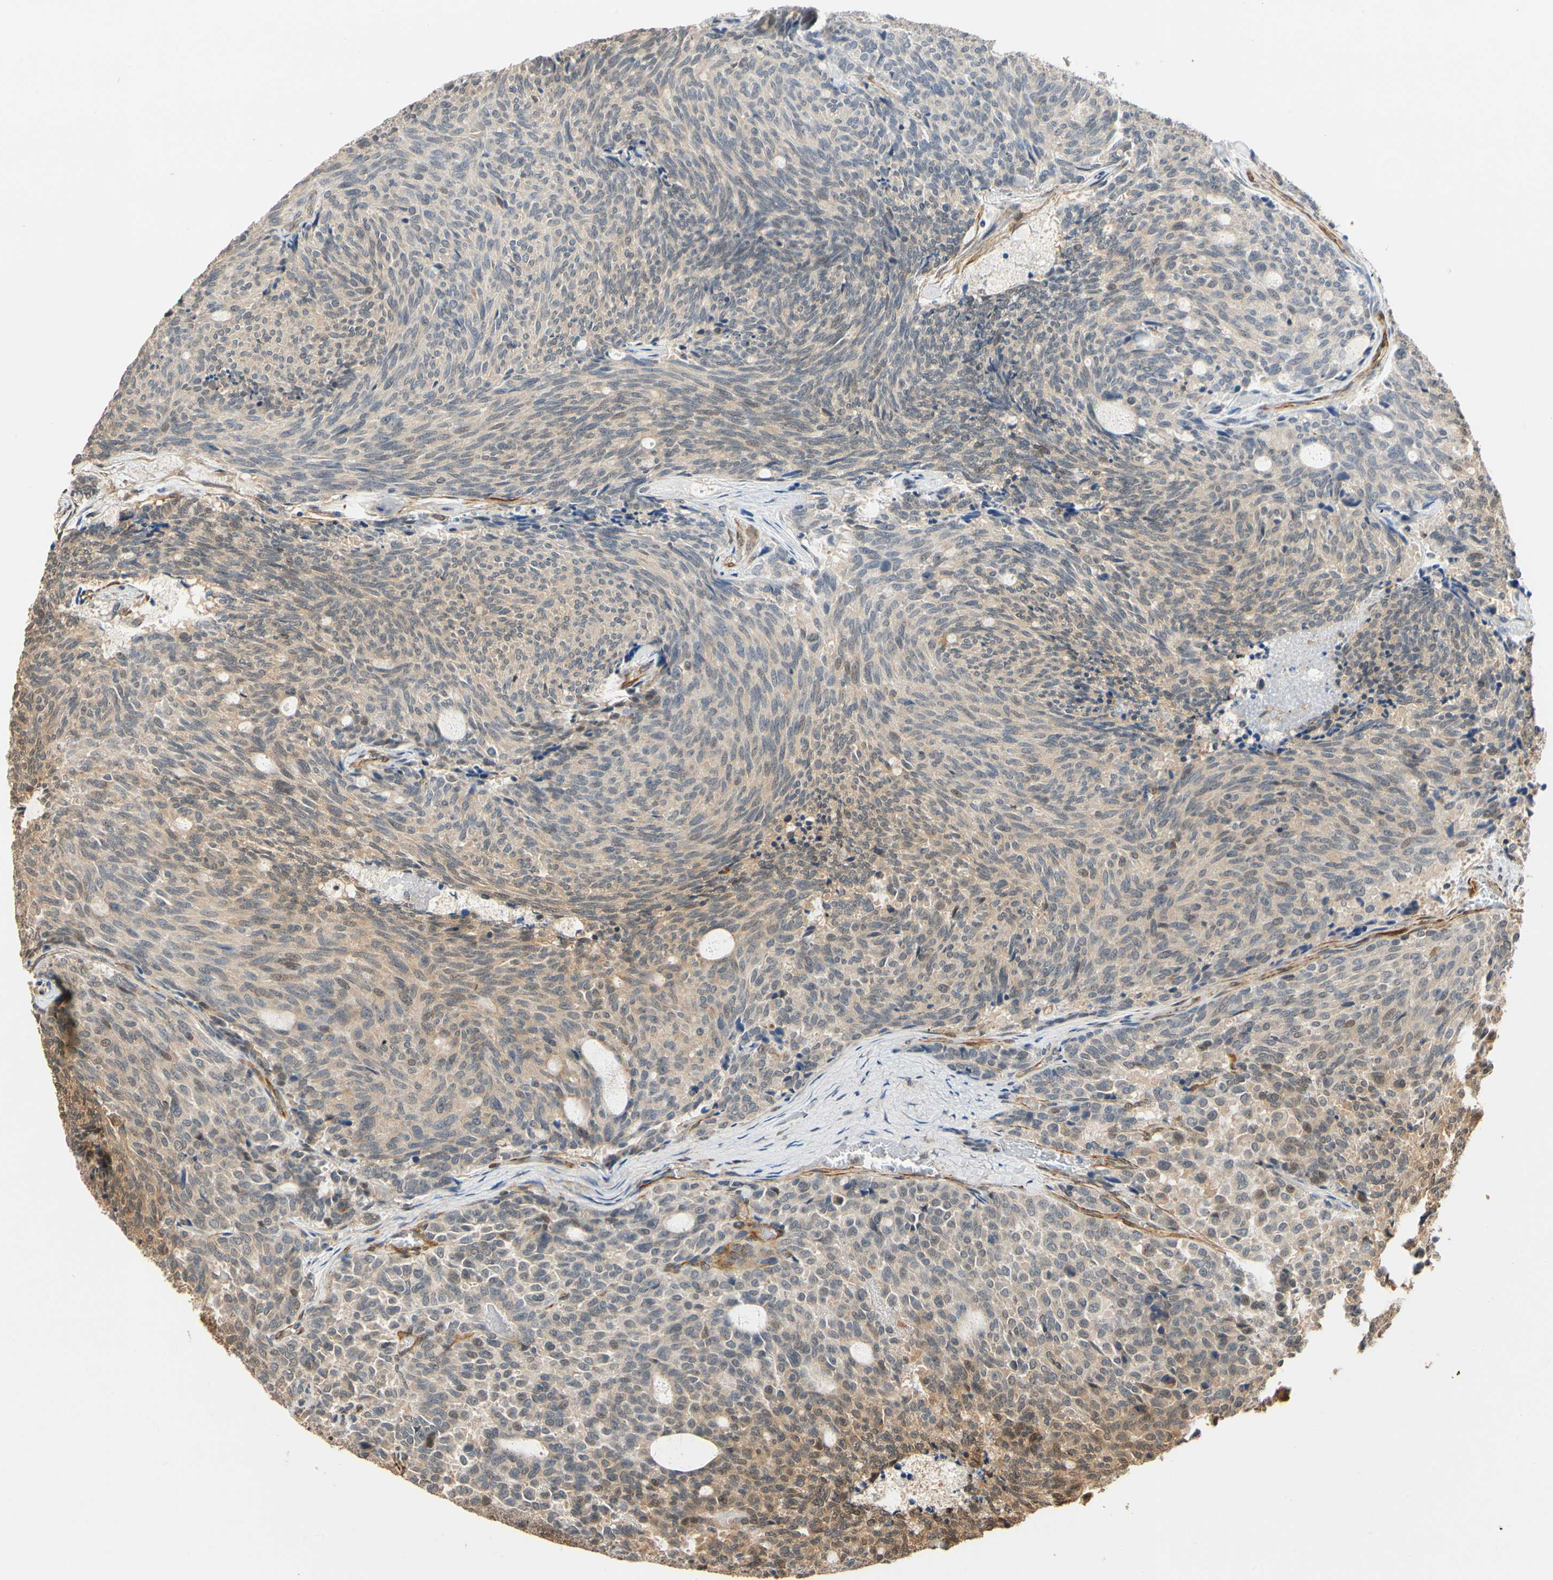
{"staining": {"intensity": "weak", "quantity": "25%-75%", "location": "cytoplasmic/membranous"}, "tissue": "carcinoid", "cell_type": "Tumor cells", "image_type": "cancer", "snomed": [{"axis": "morphology", "description": "Carcinoid, malignant, NOS"}, {"axis": "topography", "description": "Pancreas"}], "caption": "Weak cytoplasmic/membranous staining for a protein is seen in approximately 25%-75% of tumor cells of carcinoid using IHC.", "gene": "QSER1", "patient": {"sex": "female", "age": 54}}